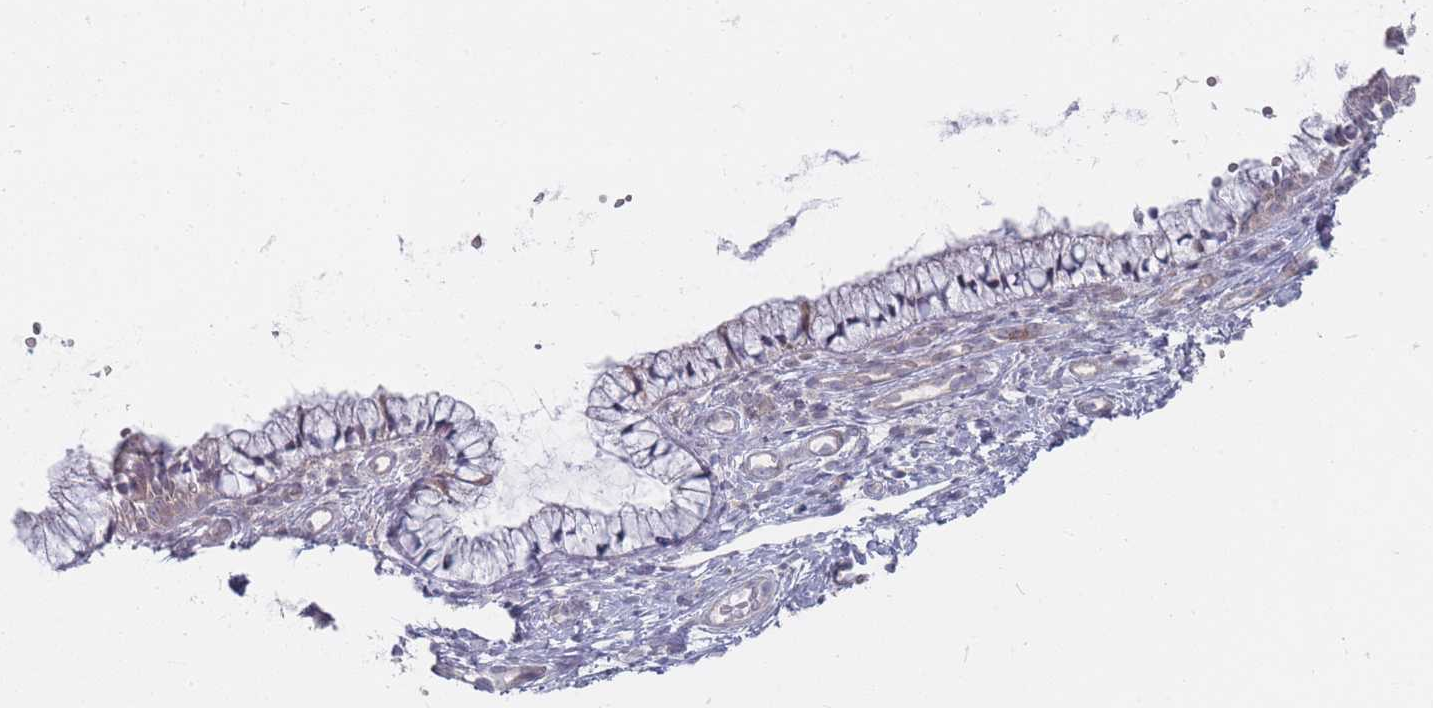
{"staining": {"intensity": "negative", "quantity": "none", "location": "none"}, "tissue": "cervix", "cell_type": "Glandular cells", "image_type": "normal", "snomed": [{"axis": "morphology", "description": "Normal tissue, NOS"}, {"axis": "topography", "description": "Cervix"}], "caption": "IHC micrograph of benign cervix: cervix stained with DAB (3,3'-diaminobenzidine) demonstrates no significant protein expression in glandular cells. Brightfield microscopy of immunohistochemistry (IHC) stained with DAB (3,3'-diaminobenzidine) (brown) and hematoxylin (blue), captured at high magnification.", "gene": "PCDH12", "patient": {"sex": "female", "age": 36}}